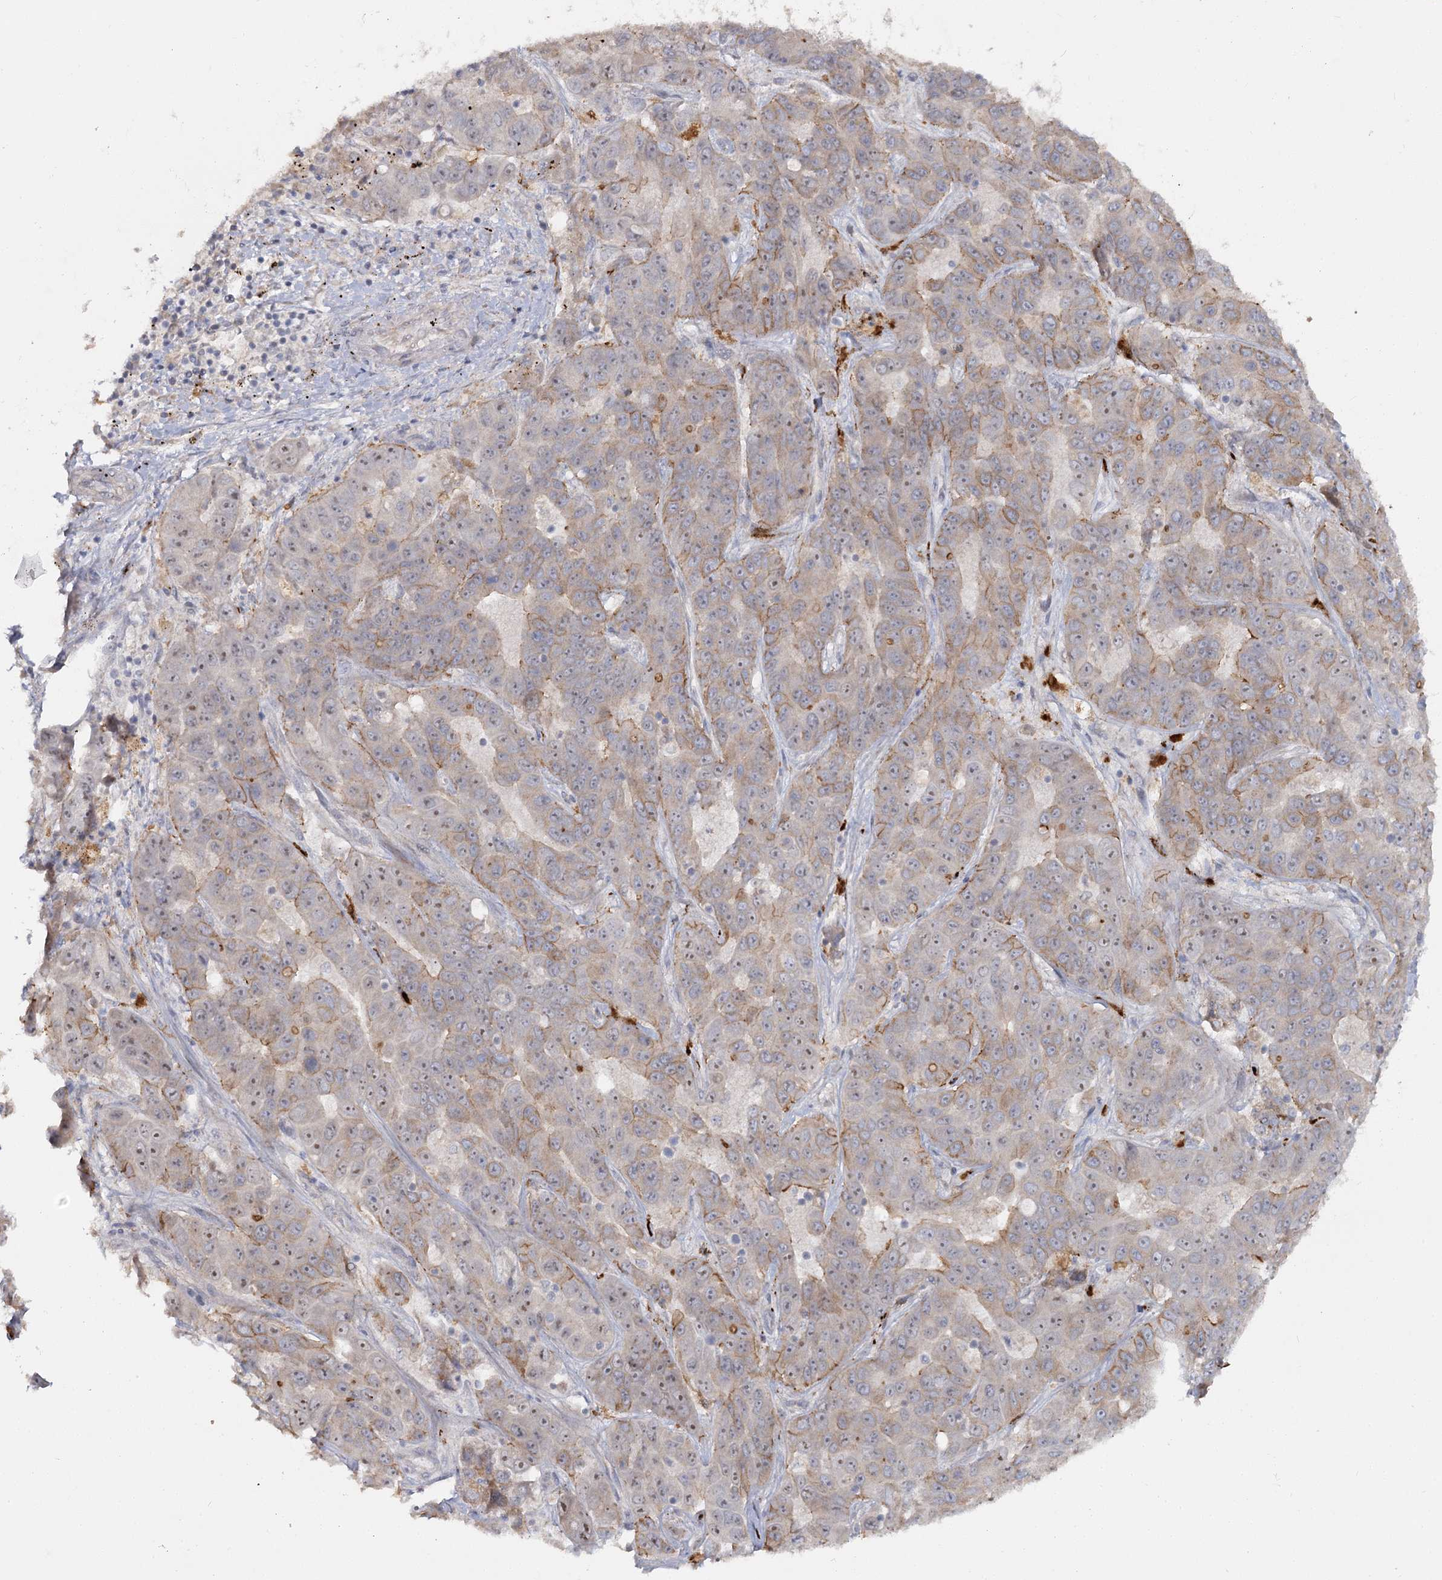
{"staining": {"intensity": "weak", "quantity": "<25%", "location": "cytoplasmic/membranous"}, "tissue": "liver cancer", "cell_type": "Tumor cells", "image_type": "cancer", "snomed": [{"axis": "morphology", "description": "Cholangiocarcinoma"}, {"axis": "topography", "description": "Liver"}], "caption": "Liver cancer was stained to show a protein in brown. There is no significant positivity in tumor cells.", "gene": "ANGPTL5", "patient": {"sex": "female", "age": 52}}